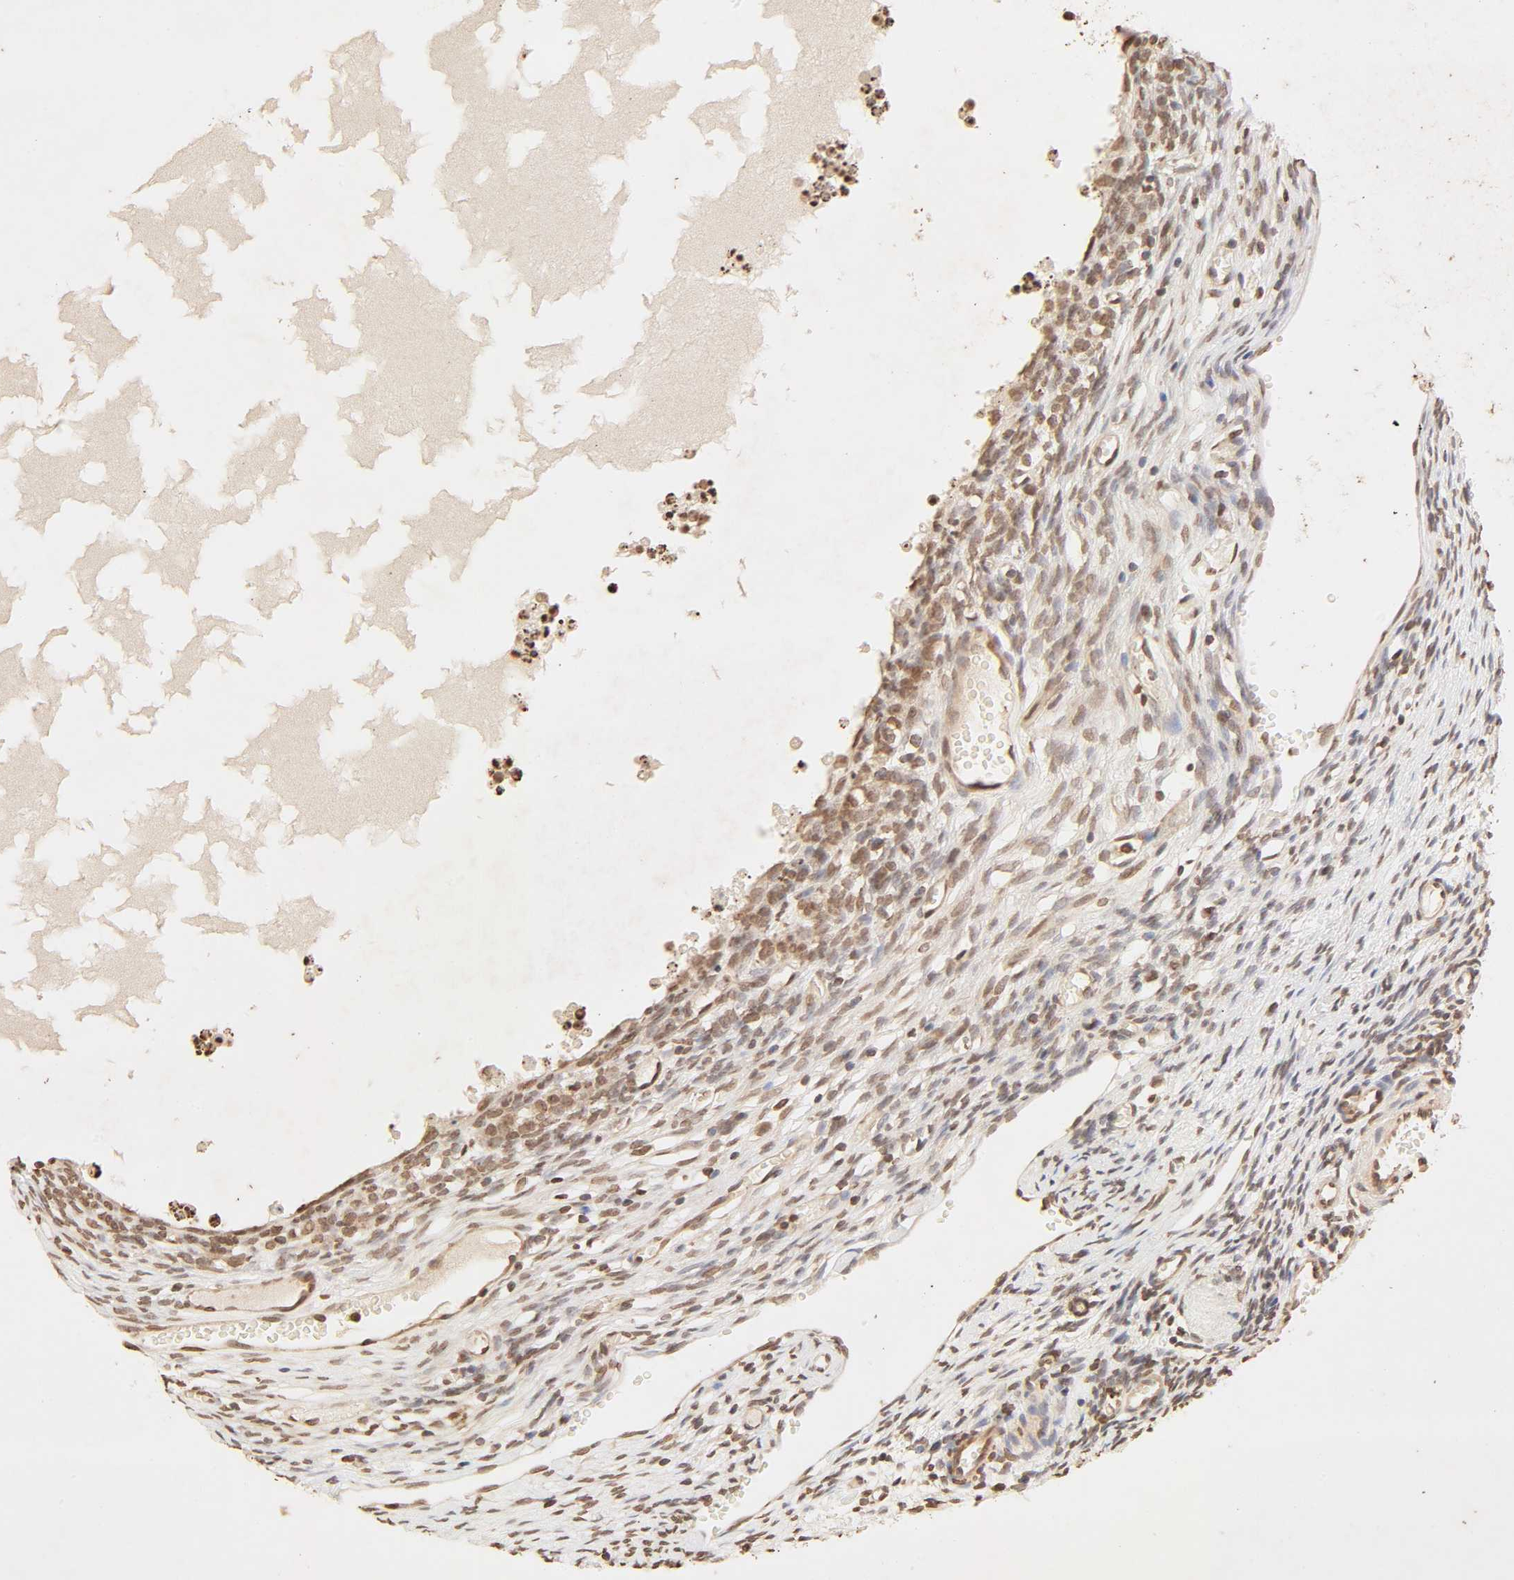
{"staining": {"intensity": "moderate", "quantity": ">75%", "location": "cytoplasmic/membranous,nuclear"}, "tissue": "ovary", "cell_type": "Ovarian stroma cells", "image_type": "normal", "snomed": [{"axis": "morphology", "description": "Normal tissue, NOS"}, {"axis": "topography", "description": "Ovary"}], "caption": "Protein staining of normal ovary reveals moderate cytoplasmic/membranous,nuclear staining in about >75% of ovarian stroma cells. (brown staining indicates protein expression, while blue staining denotes nuclei).", "gene": "TBL1X", "patient": {"sex": "female", "age": 35}}